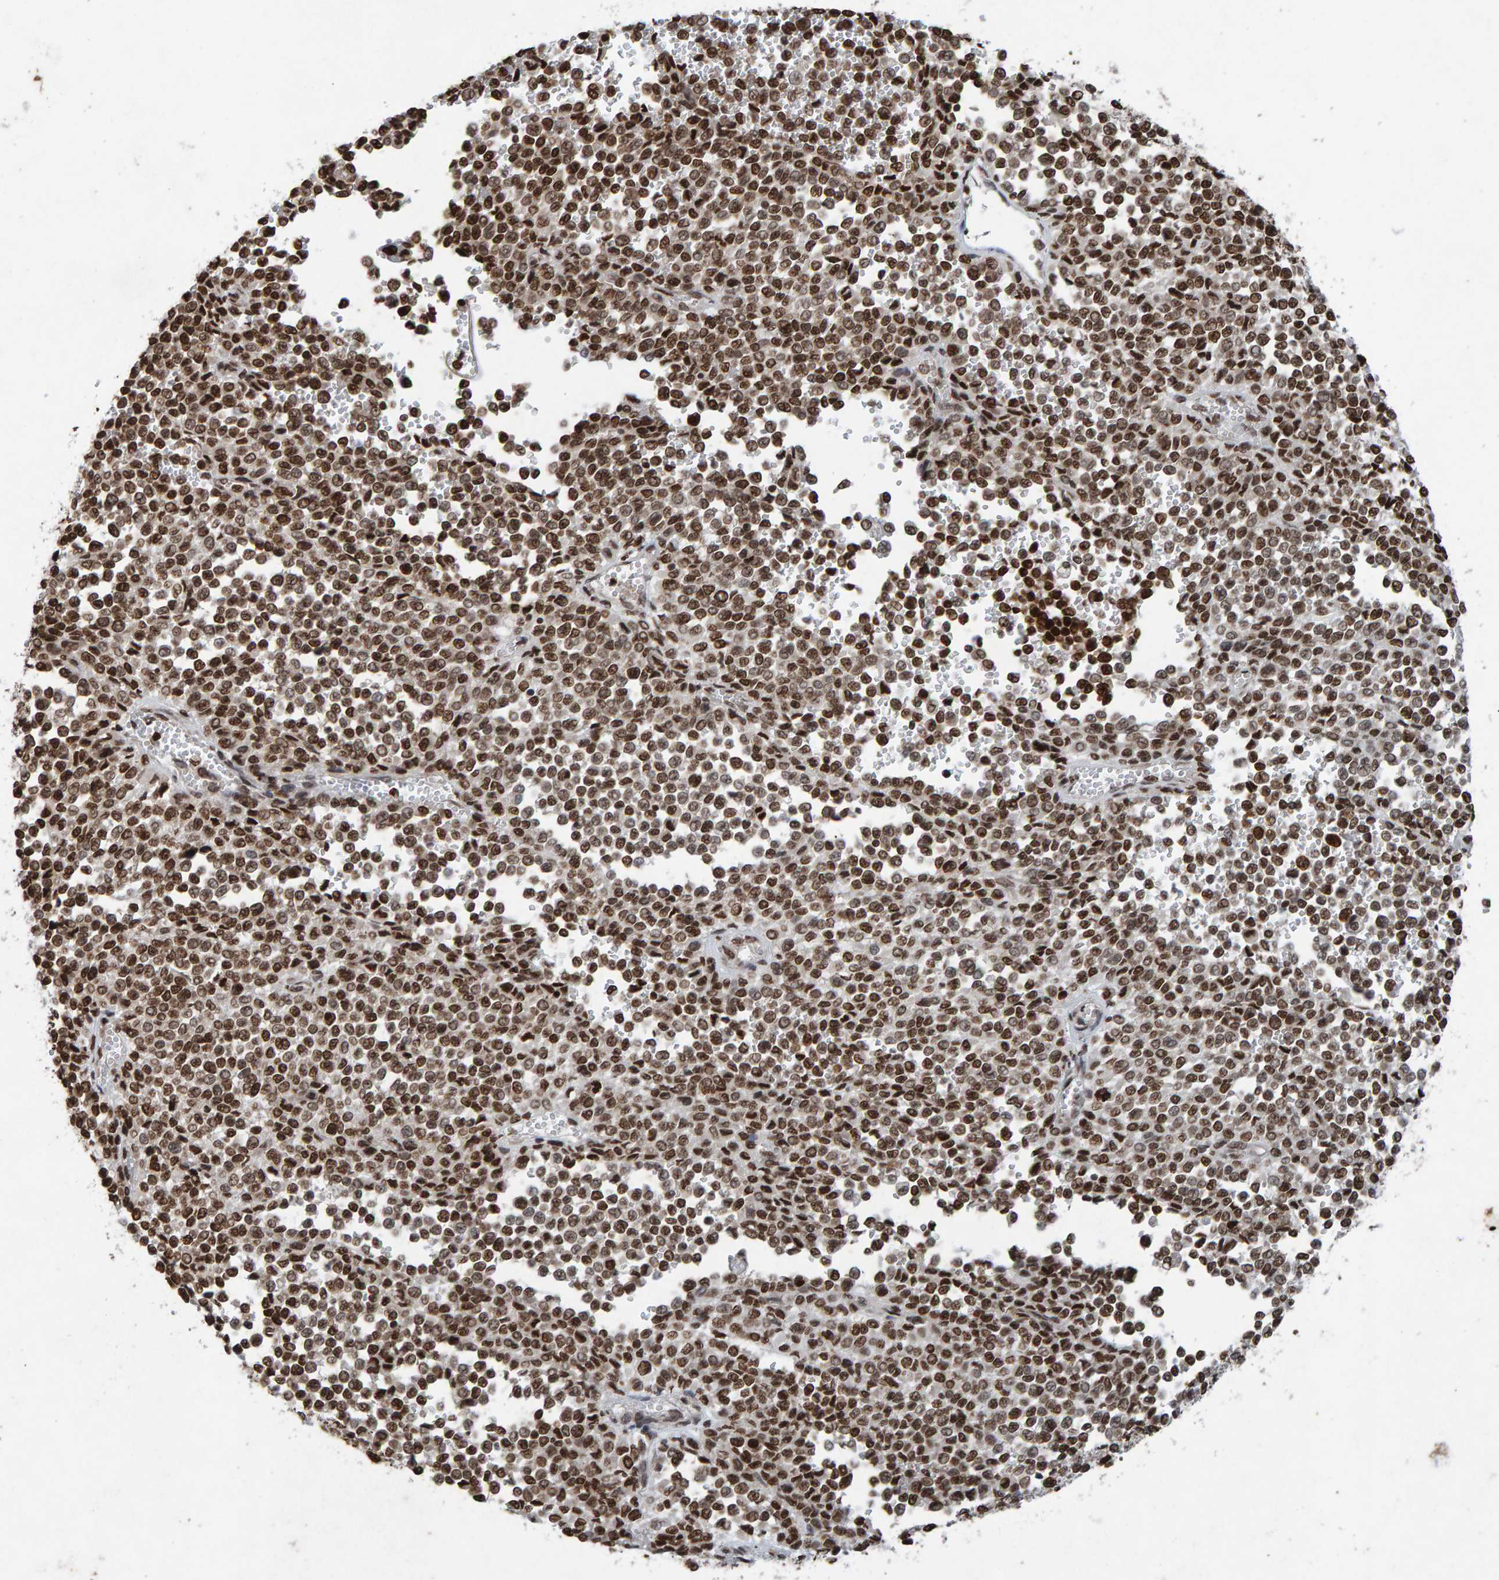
{"staining": {"intensity": "strong", "quantity": ">75%", "location": "nuclear"}, "tissue": "melanoma", "cell_type": "Tumor cells", "image_type": "cancer", "snomed": [{"axis": "morphology", "description": "Malignant melanoma, Metastatic site"}, {"axis": "topography", "description": "Pancreas"}], "caption": "Approximately >75% of tumor cells in human malignant melanoma (metastatic site) show strong nuclear protein staining as visualized by brown immunohistochemical staining.", "gene": "H2AZ1", "patient": {"sex": "female", "age": 30}}